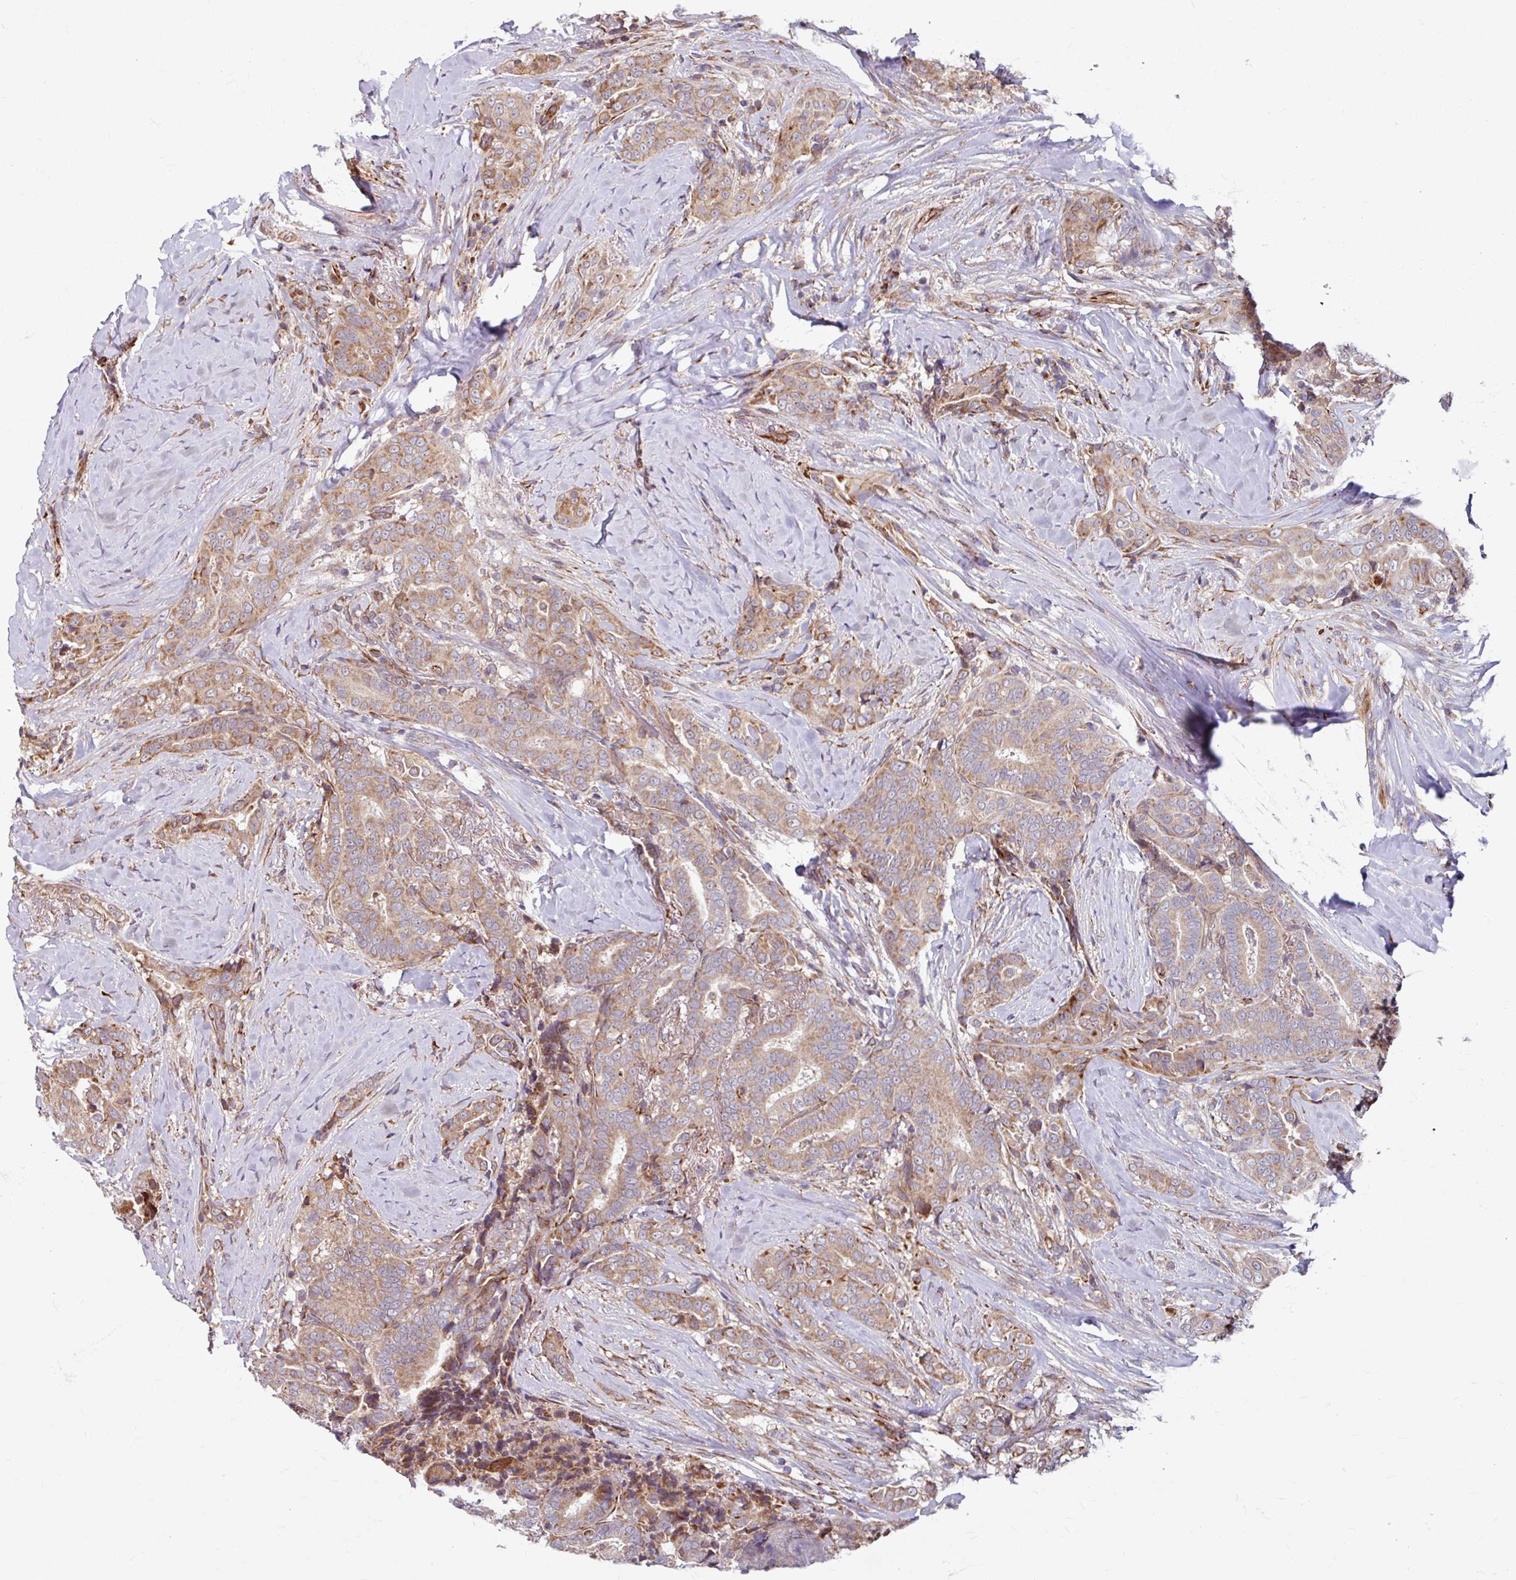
{"staining": {"intensity": "weak", "quantity": "25%-75%", "location": "cytoplasmic/membranous"}, "tissue": "thyroid cancer", "cell_type": "Tumor cells", "image_type": "cancer", "snomed": [{"axis": "morphology", "description": "Papillary adenocarcinoma, NOS"}, {"axis": "topography", "description": "Thyroid gland"}], "caption": "Protein staining of papillary adenocarcinoma (thyroid) tissue reveals weak cytoplasmic/membranous expression in approximately 25%-75% of tumor cells.", "gene": "DAAM2", "patient": {"sex": "male", "age": 61}}